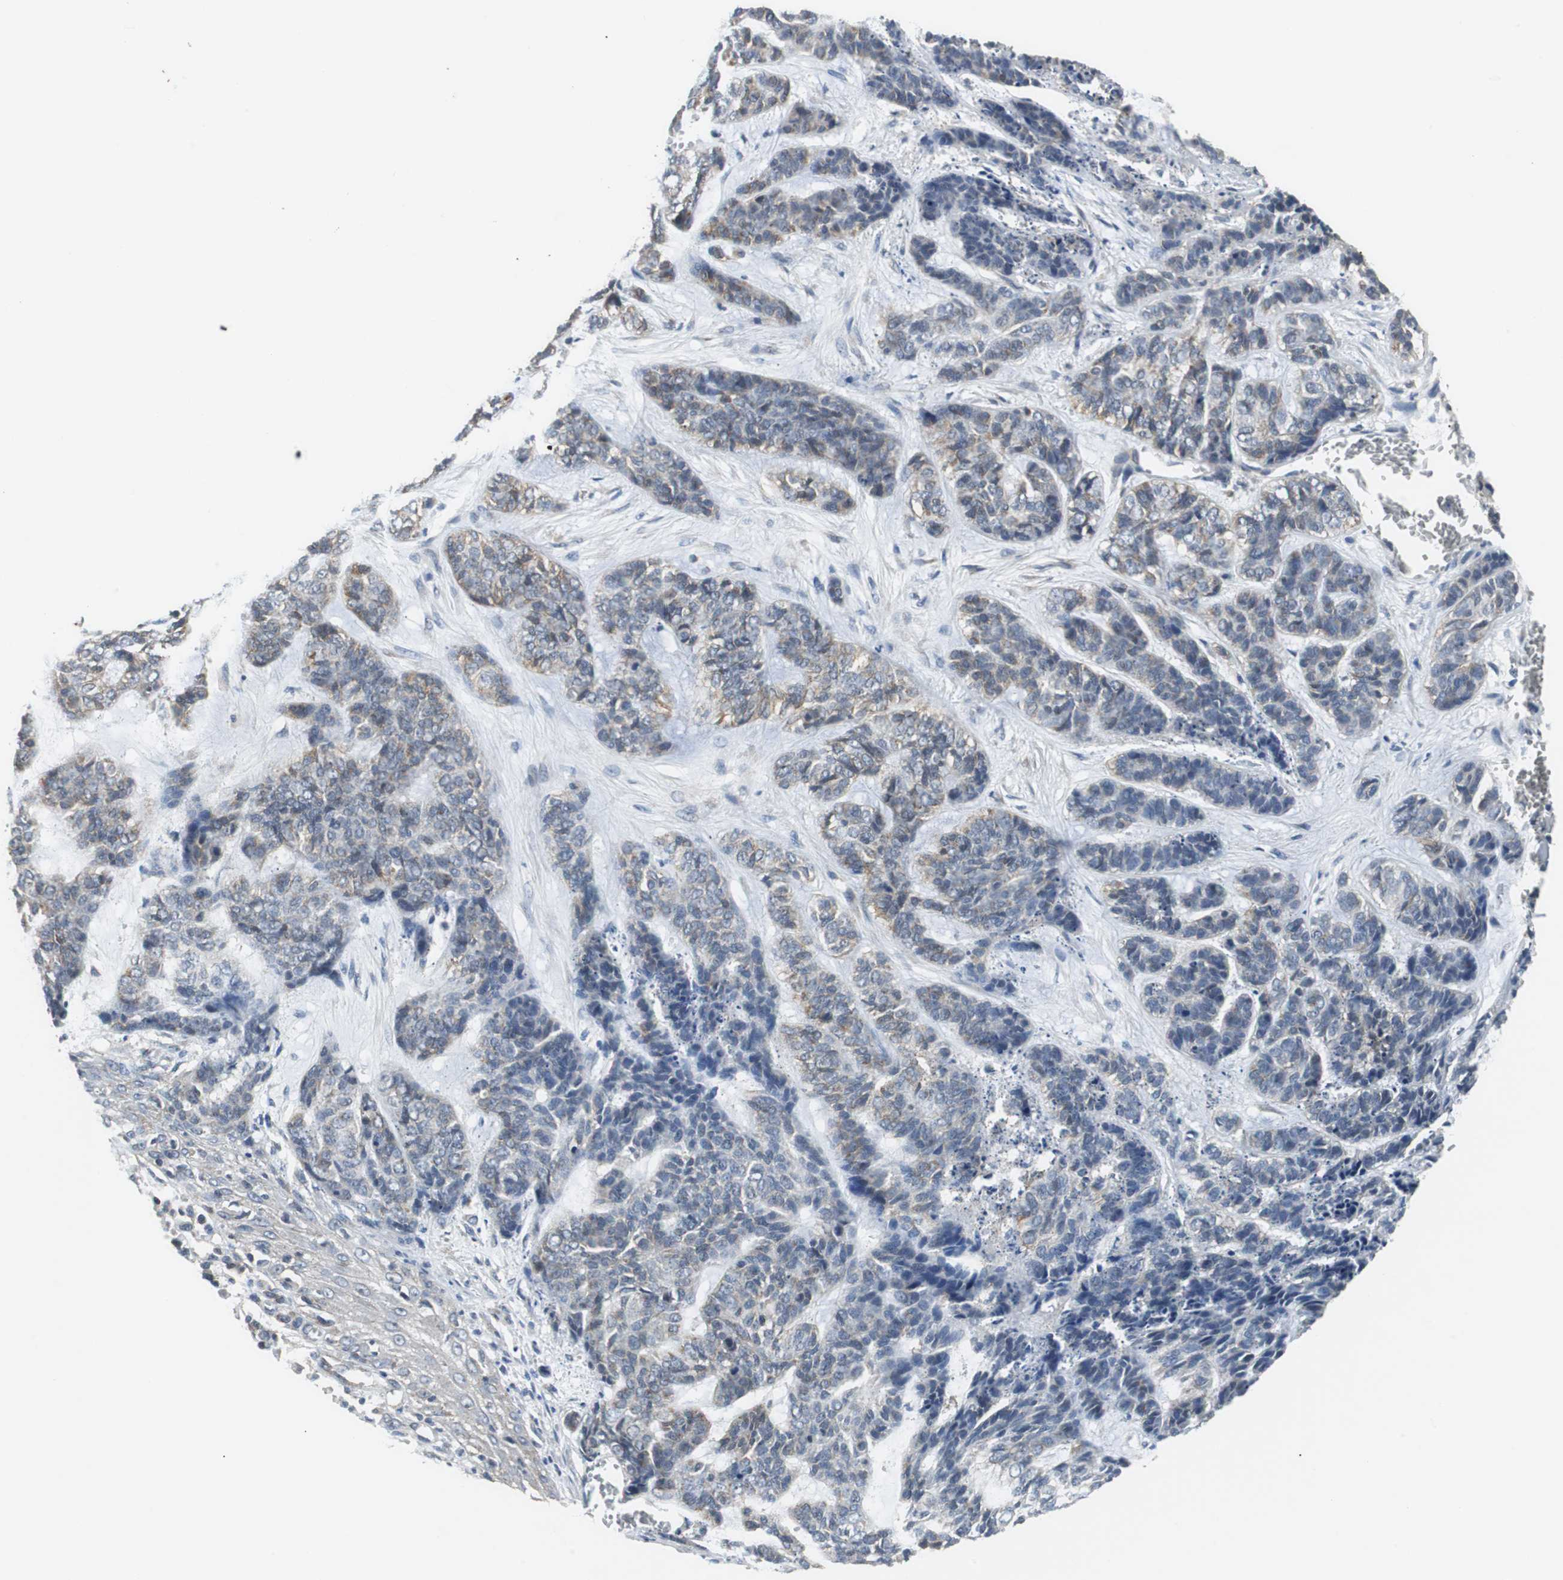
{"staining": {"intensity": "weak", "quantity": "<25%", "location": "cytoplasmic/membranous"}, "tissue": "skin cancer", "cell_type": "Tumor cells", "image_type": "cancer", "snomed": [{"axis": "morphology", "description": "Basal cell carcinoma"}, {"axis": "topography", "description": "Skin"}], "caption": "Tumor cells are negative for protein expression in human skin basal cell carcinoma.", "gene": "VBP1", "patient": {"sex": "female", "age": 64}}